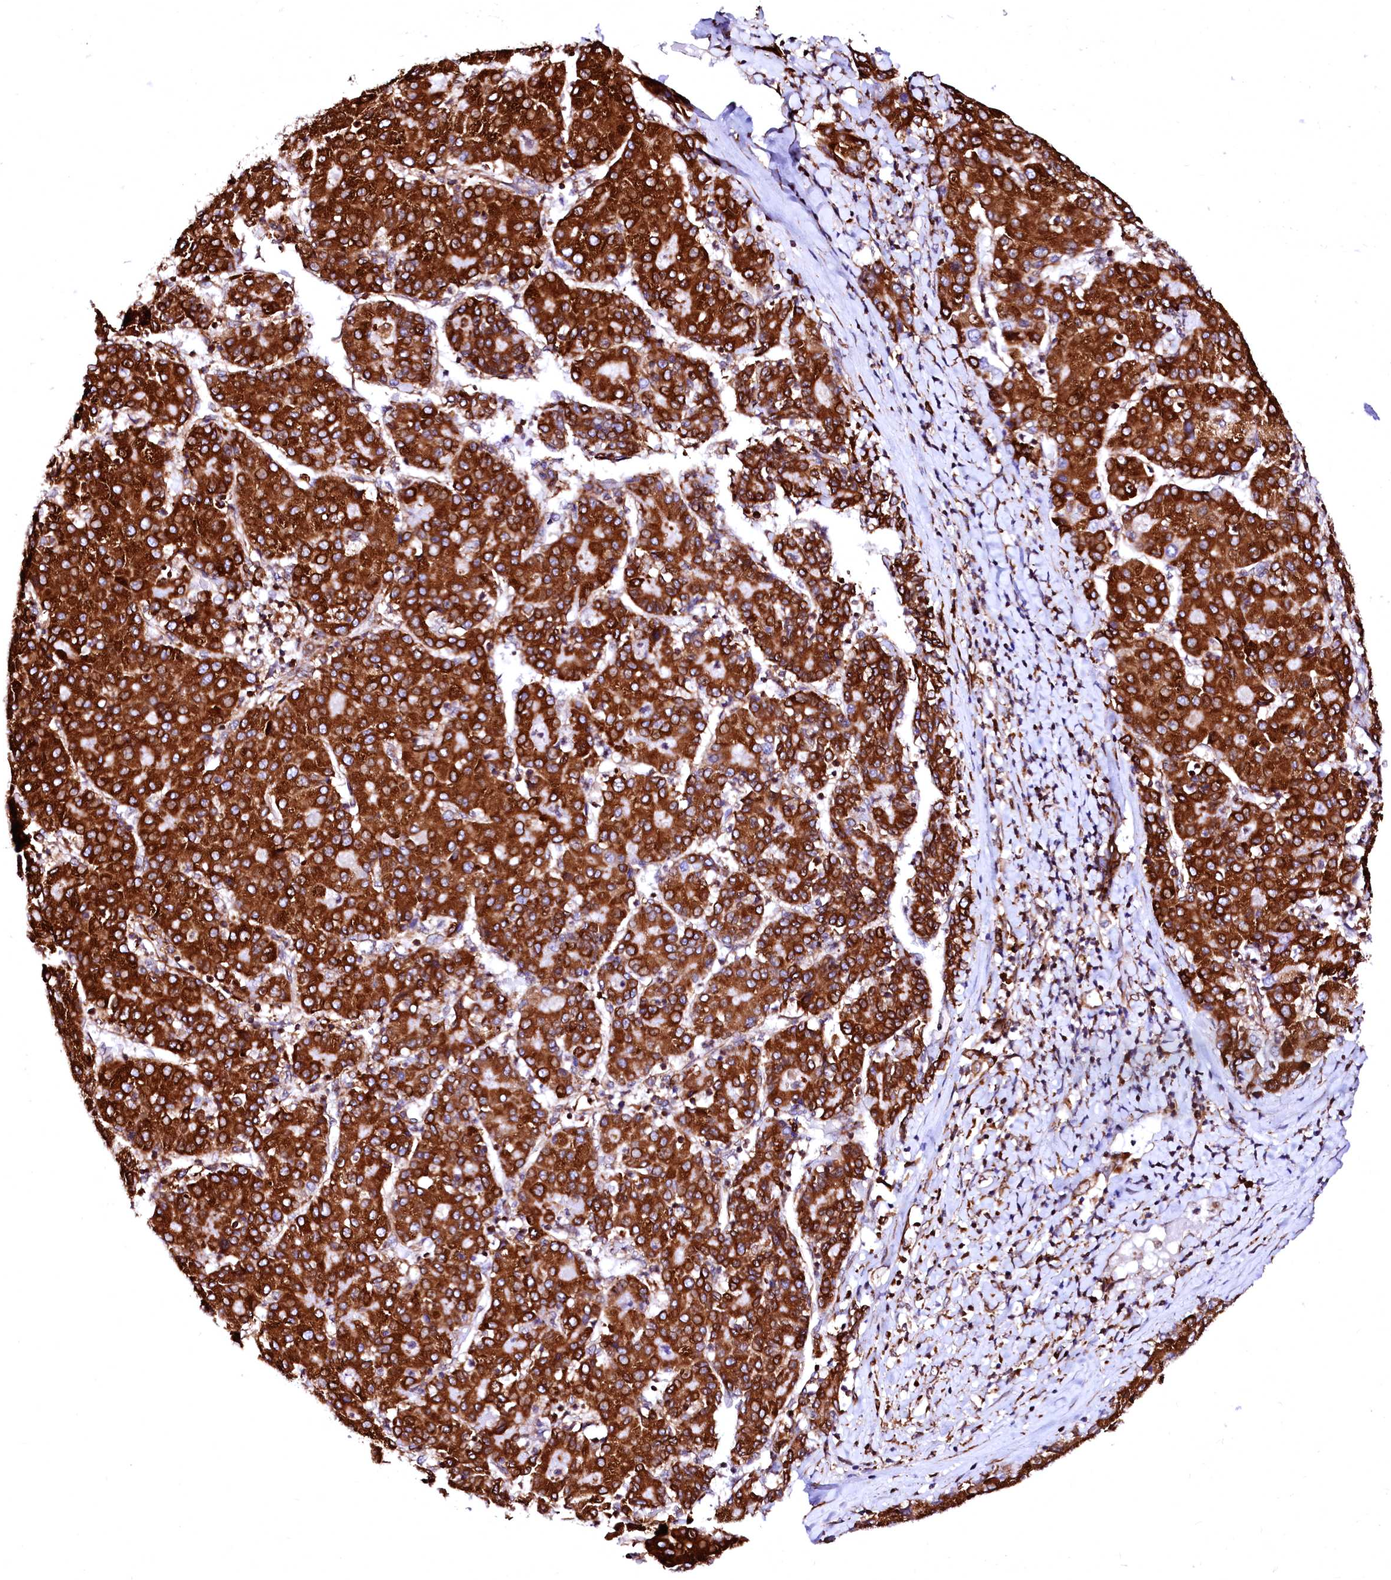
{"staining": {"intensity": "strong", "quantity": ">75%", "location": "cytoplasmic/membranous"}, "tissue": "liver cancer", "cell_type": "Tumor cells", "image_type": "cancer", "snomed": [{"axis": "morphology", "description": "Carcinoma, Hepatocellular, NOS"}, {"axis": "topography", "description": "Liver"}], "caption": "Immunohistochemical staining of human liver hepatocellular carcinoma exhibits high levels of strong cytoplasmic/membranous protein staining in approximately >75% of tumor cells.", "gene": "DERL1", "patient": {"sex": "male", "age": 65}}